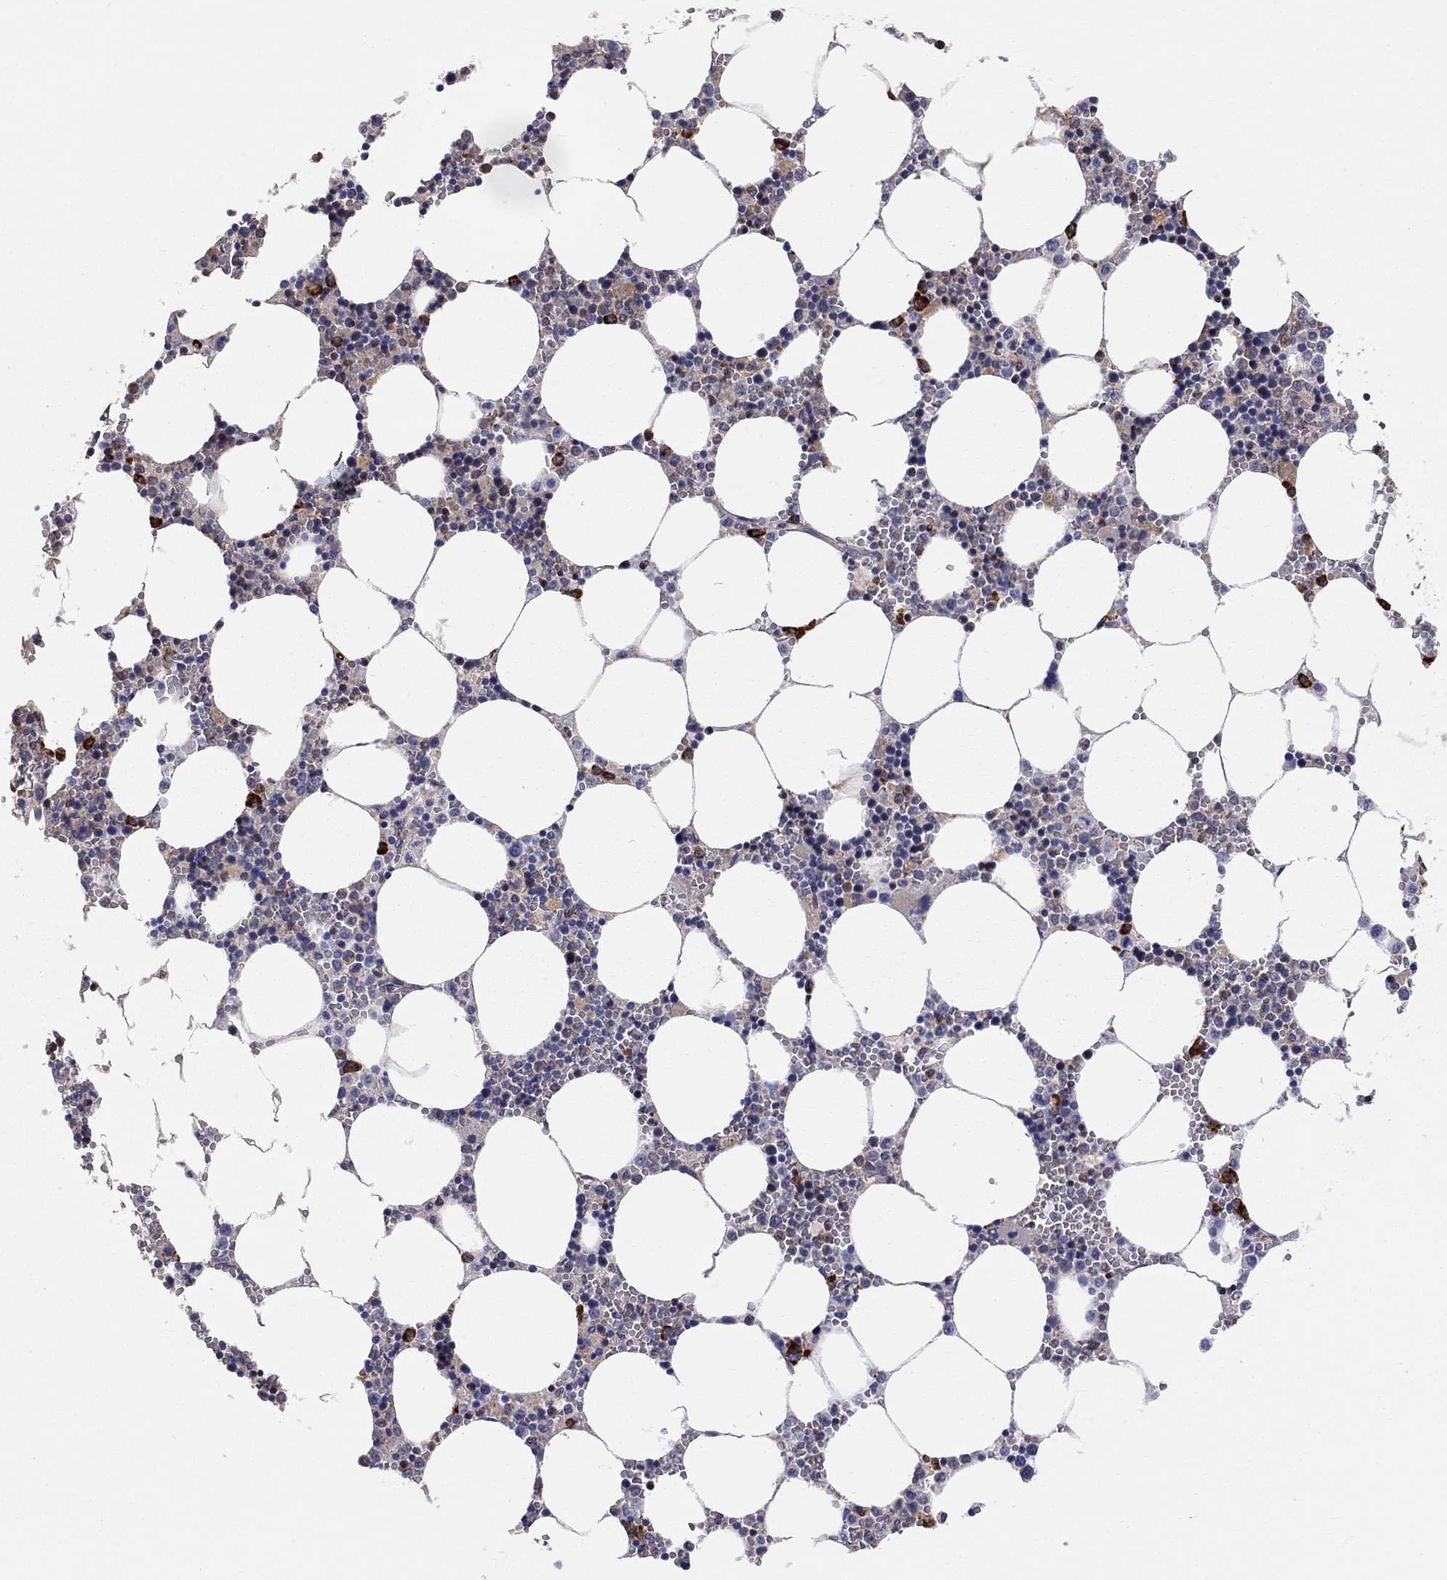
{"staining": {"intensity": "strong", "quantity": "<25%", "location": "cytoplasmic/membranous"}, "tissue": "bone marrow", "cell_type": "Hematopoietic cells", "image_type": "normal", "snomed": [{"axis": "morphology", "description": "Normal tissue, NOS"}, {"axis": "topography", "description": "Bone marrow"}], "caption": "Immunohistochemical staining of unremarkable human bone marrow exhibits medium levels of strong cytoplasmic/membranous expression in about <25% of hematopoietic cells.", "gene": "CASTOR1", "patient": {"sex": "female", "age": 64}}